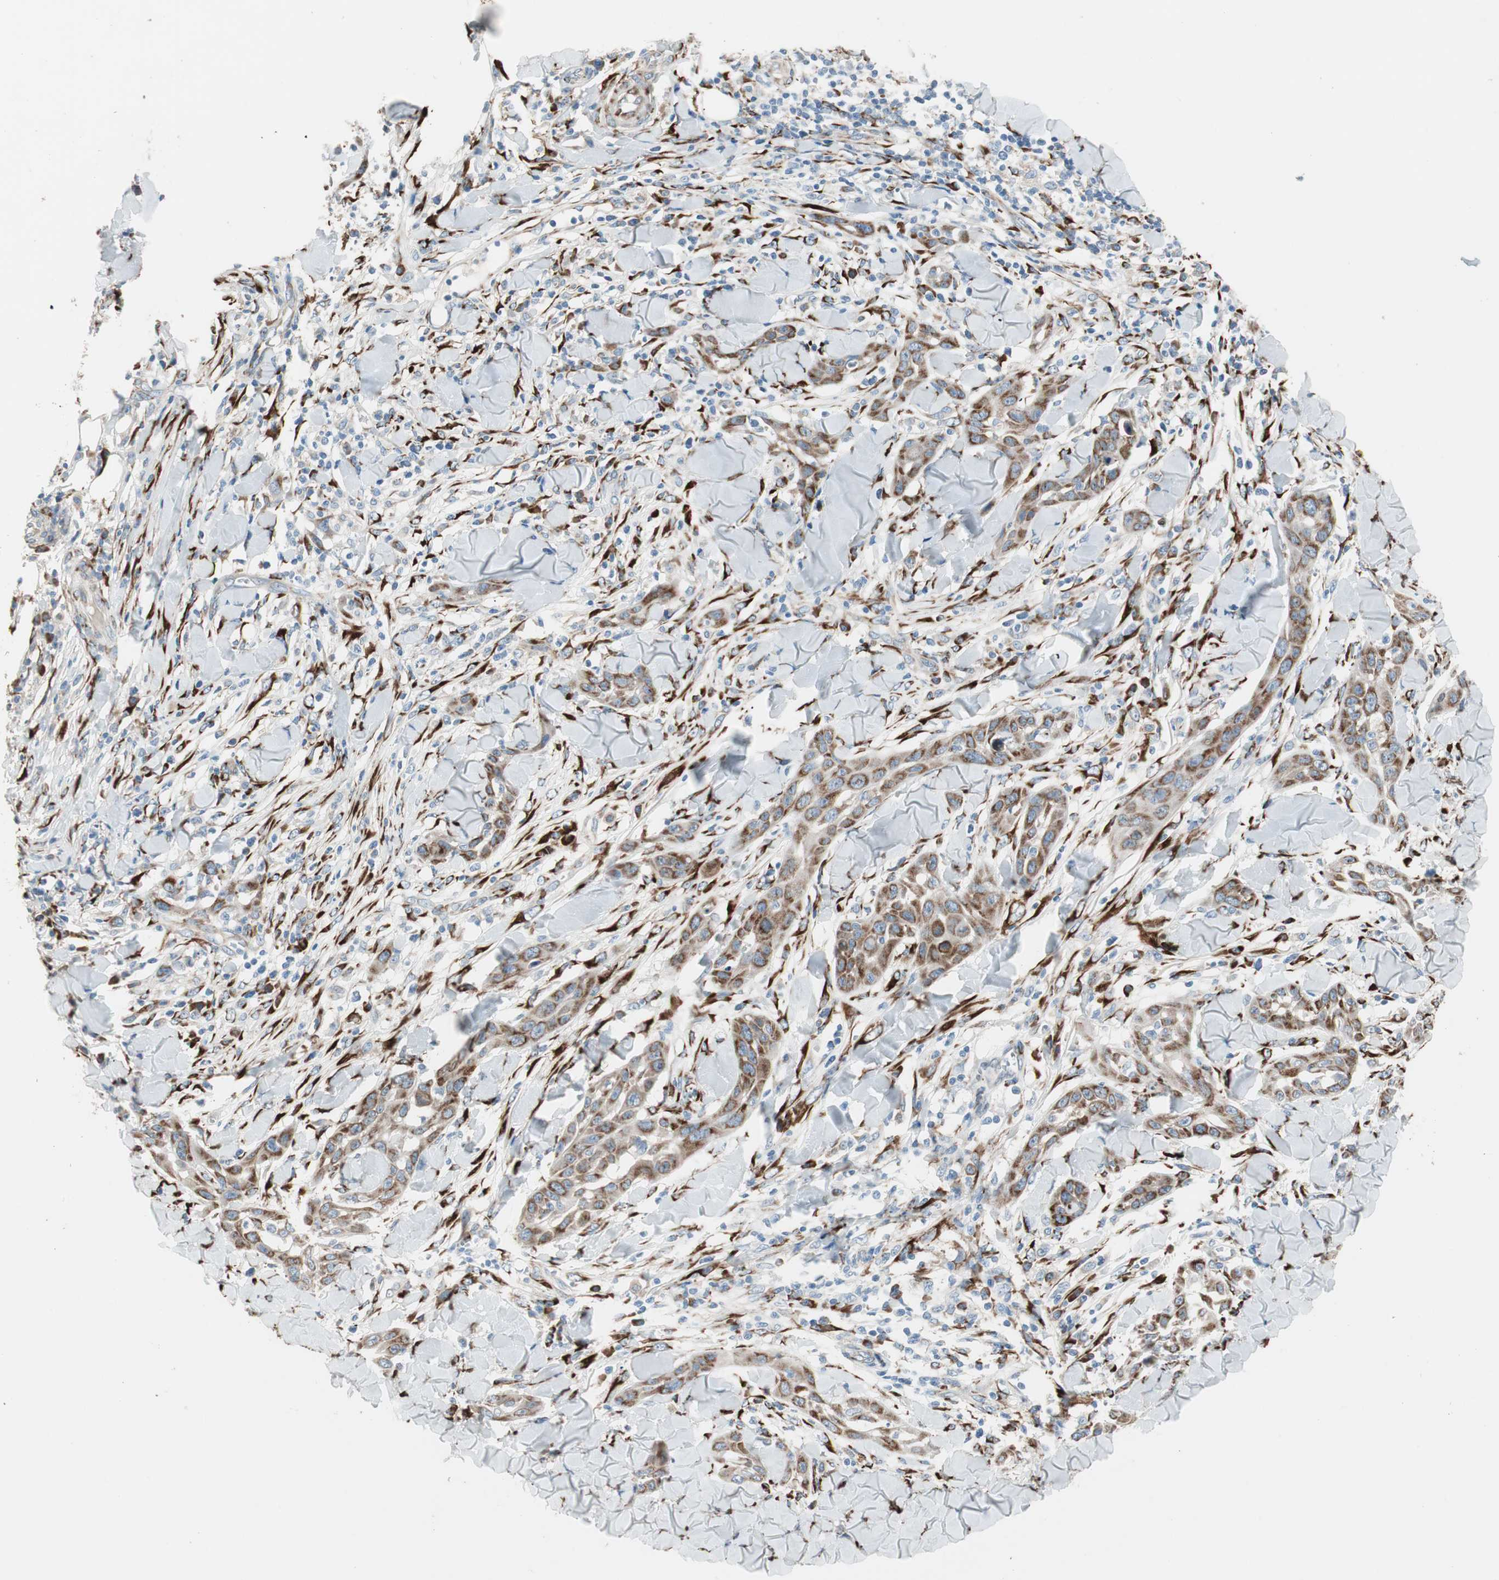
{"staining": {"intensity": "moderate", "quantity": ">75%", "location": "cytoplasmic/membranous"}, "tissue": "skin cancer", "cell_type": "Tumor cells", "image_type": "cancer", "snomed": [{"axis": "morphology", "description": "Squamous cell carcinoma, NOS"}, {"axis": "topography", "description": "Skin"}], "caption": "Skin cancer stained with a protein marker shows moderate staining in tumor cells.", "gene": "P4HTM", "patient": {"sex": "male", "age": 24}}